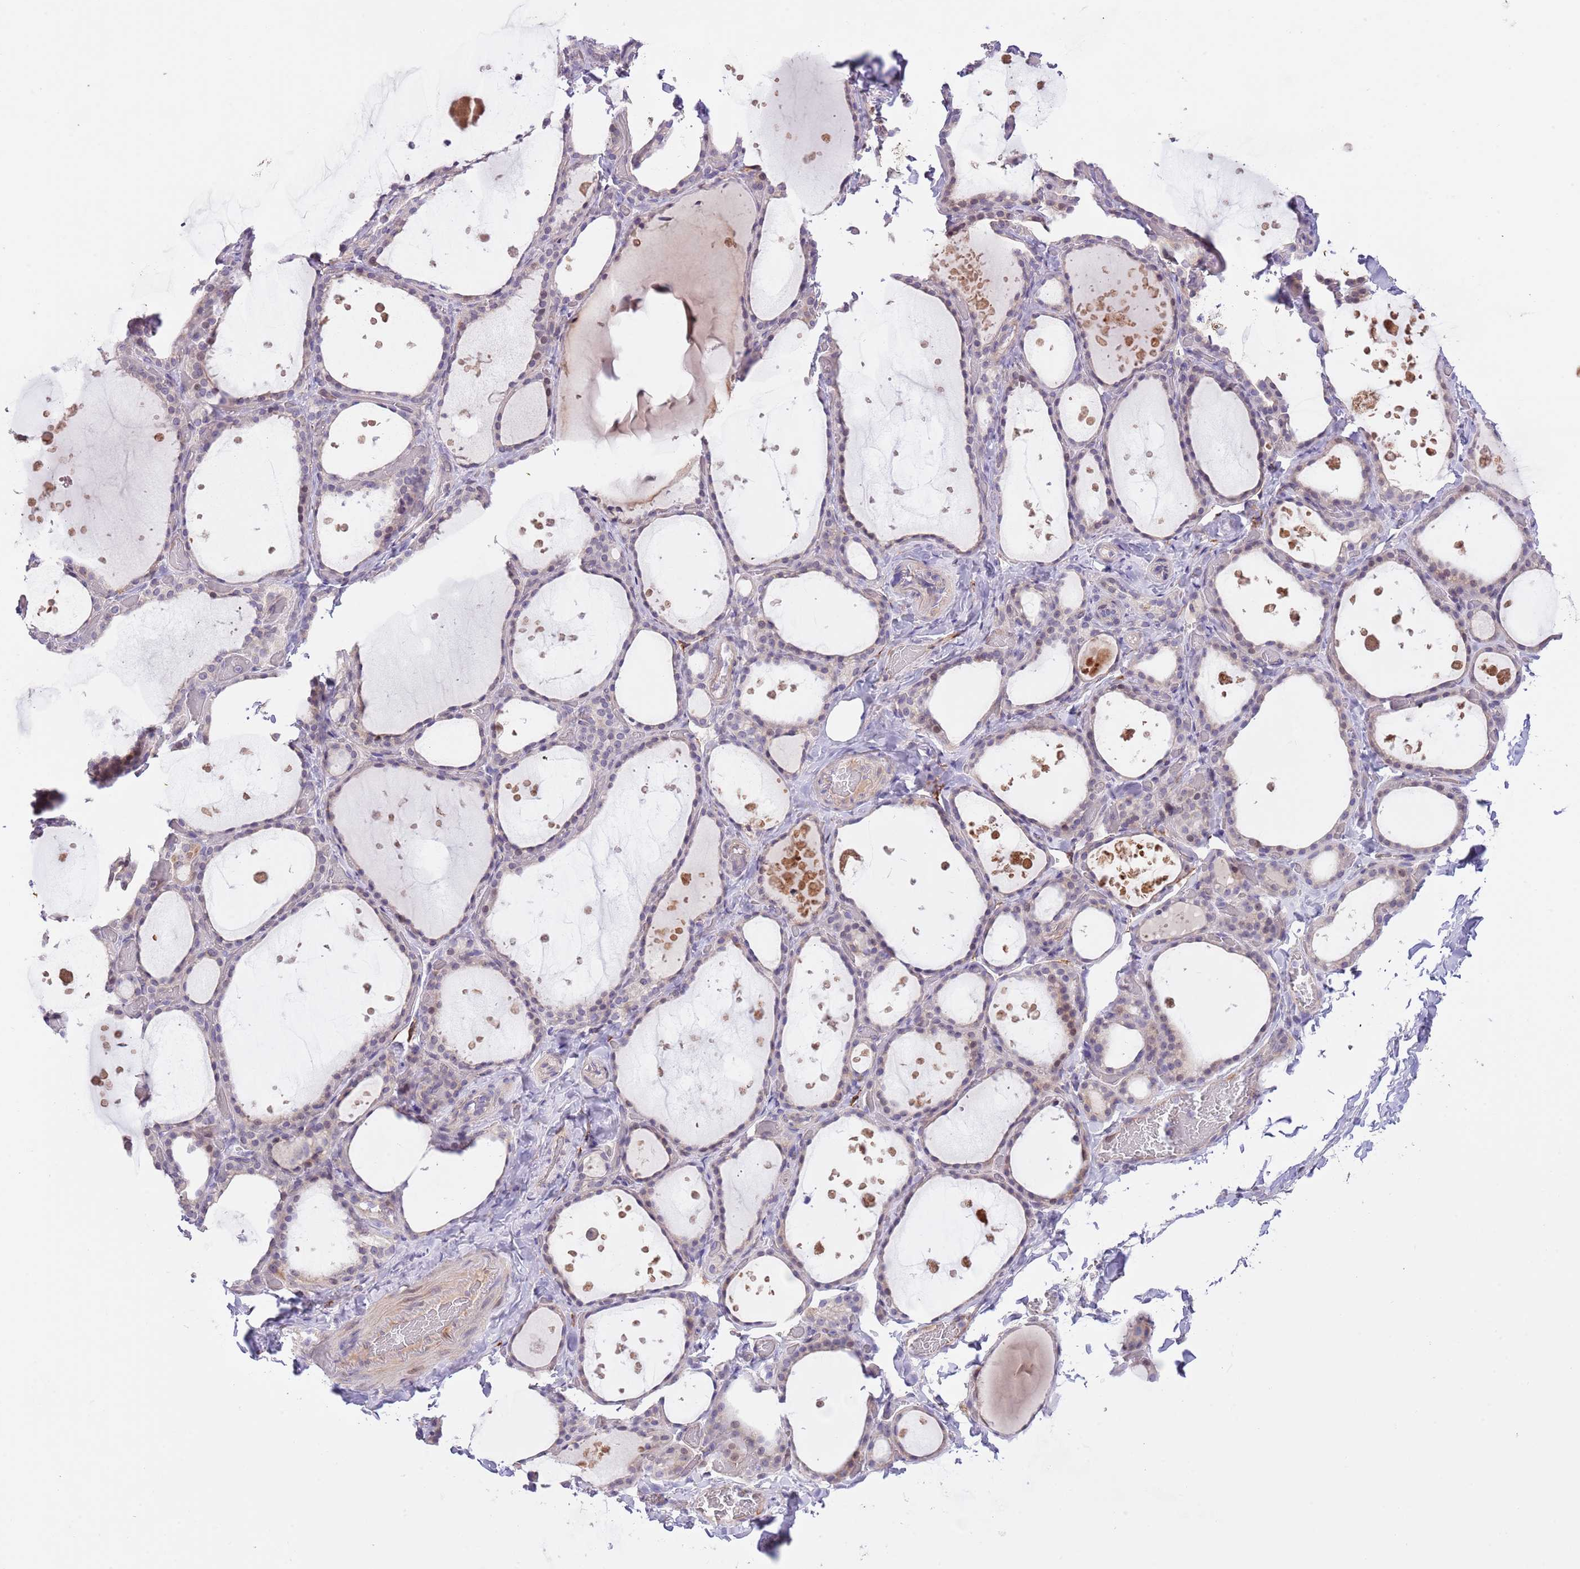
{"staining": {"intensity": "negative", "quantity": "none", "location": "none"}, "tissue": "thyroid gland", "cell_type": "Glandular cells", "image_type": "normal", "snomed": [{"axis": "morphology", "description": "Normal tissue, NOS"}, {"axis": "topography", "description": "Thyroid gland"}], "caption": "Immunohistochemistry histopathology image of unremarkable thyroid gland stained for a protein (brown), which displays no staining in glandular cells. (IHC, brightfield microscopy, high magnification).", "gene": "AP1S2", "patient": {"sex": "female", "age": 44}}